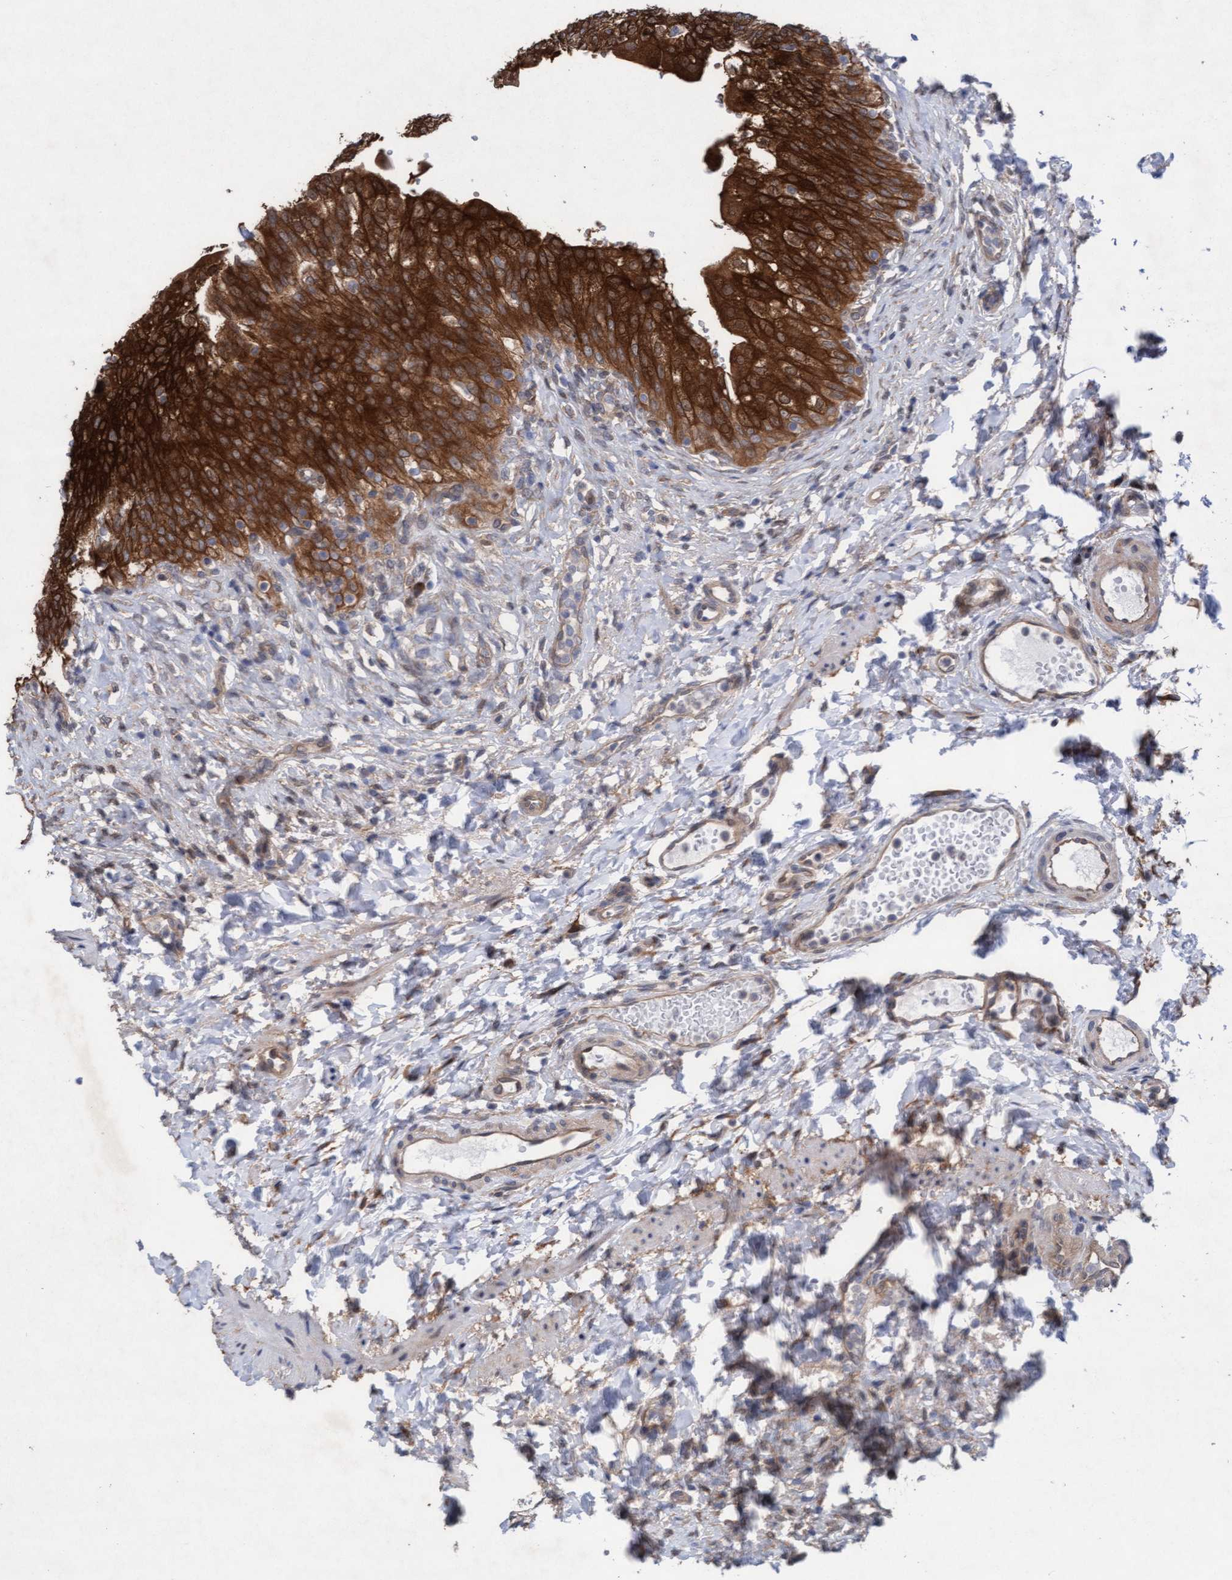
{"staining": {"intensity": "strong", "quantity": ">75%", "location": "cytoplasmic/membranous"}, "tissue": "urinary bladder", "cell_type": "Urothelial cells", "image_type": "normal", "snomed": [{"axis": "morphology", "description": "Urothelial carcinoma, High grade"}, {"axis": "topography", "description": "Urinary bladder"}], "caption": "Immunohistochemical staining of unremarkable urinary bladder demonstrates high levels of strong cytoplasmic/membranous positivity in approximately >75% of urothelial cells. (DAB (3,3'-diaminobenzidine) = brown stain, brightfield microscopy at high magnification).", "gene": "PLCD1", "patient": {"sex": "male", "age": 46}}